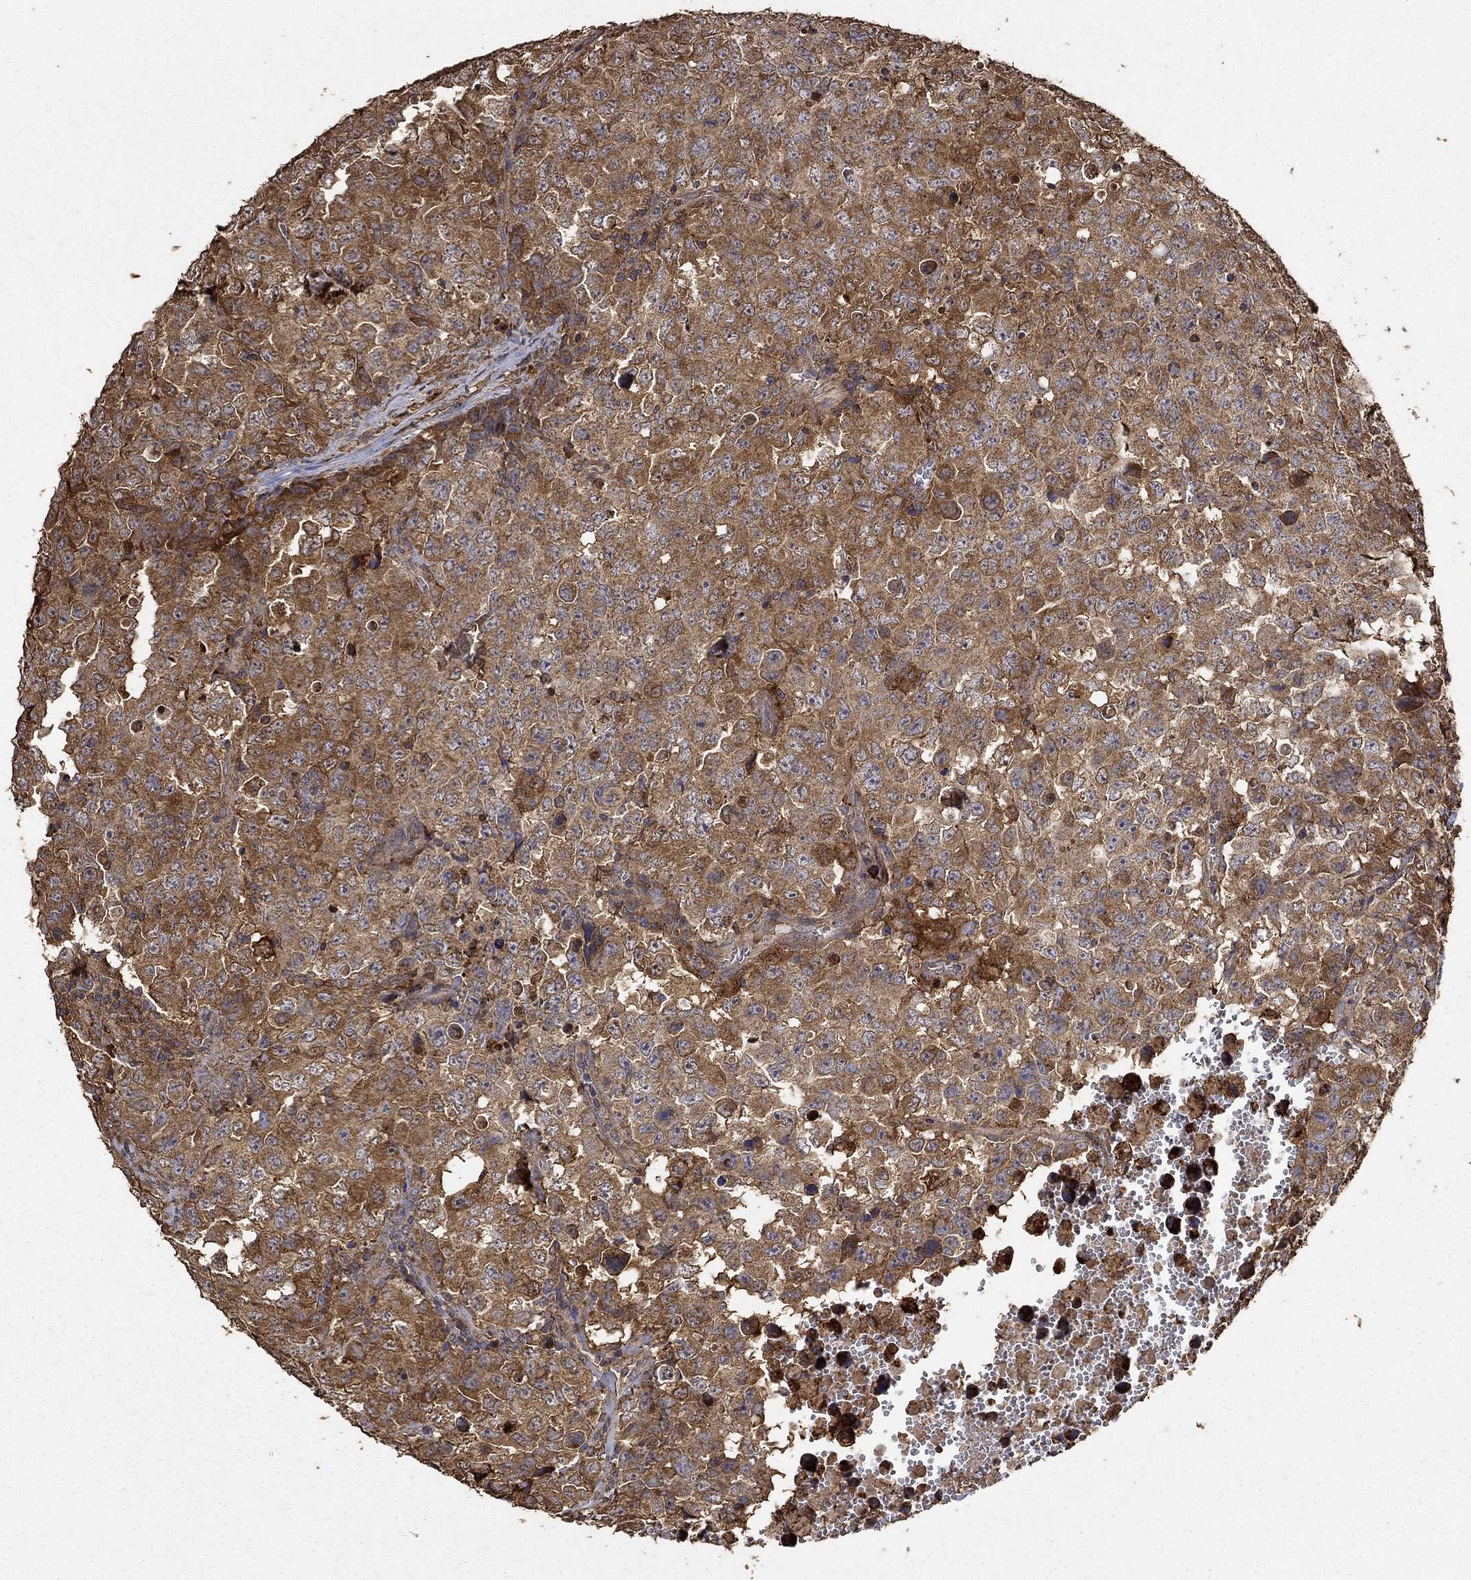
{"staining": {"intensity": "moderate", "quantity": ">75%", "location": "cytoplasmic/membranous"}, "tissue": "testis cancer", "cell_type": "Tumor cells", "image_type": "cancer", "snomed": [{"axis": "morphology", "description": "Carcinoma, Embryonal, NOS"}, {"axis": "topography", "description": "Testis"}], "caption": "A histopathology image of testis embryonal carcinoma stained for a protein reveals moderate cytoplasmic/membranous brown staining in tumor cells.", "gene": "IFRD1", "patient": {"sex": "male", "age": 23}}